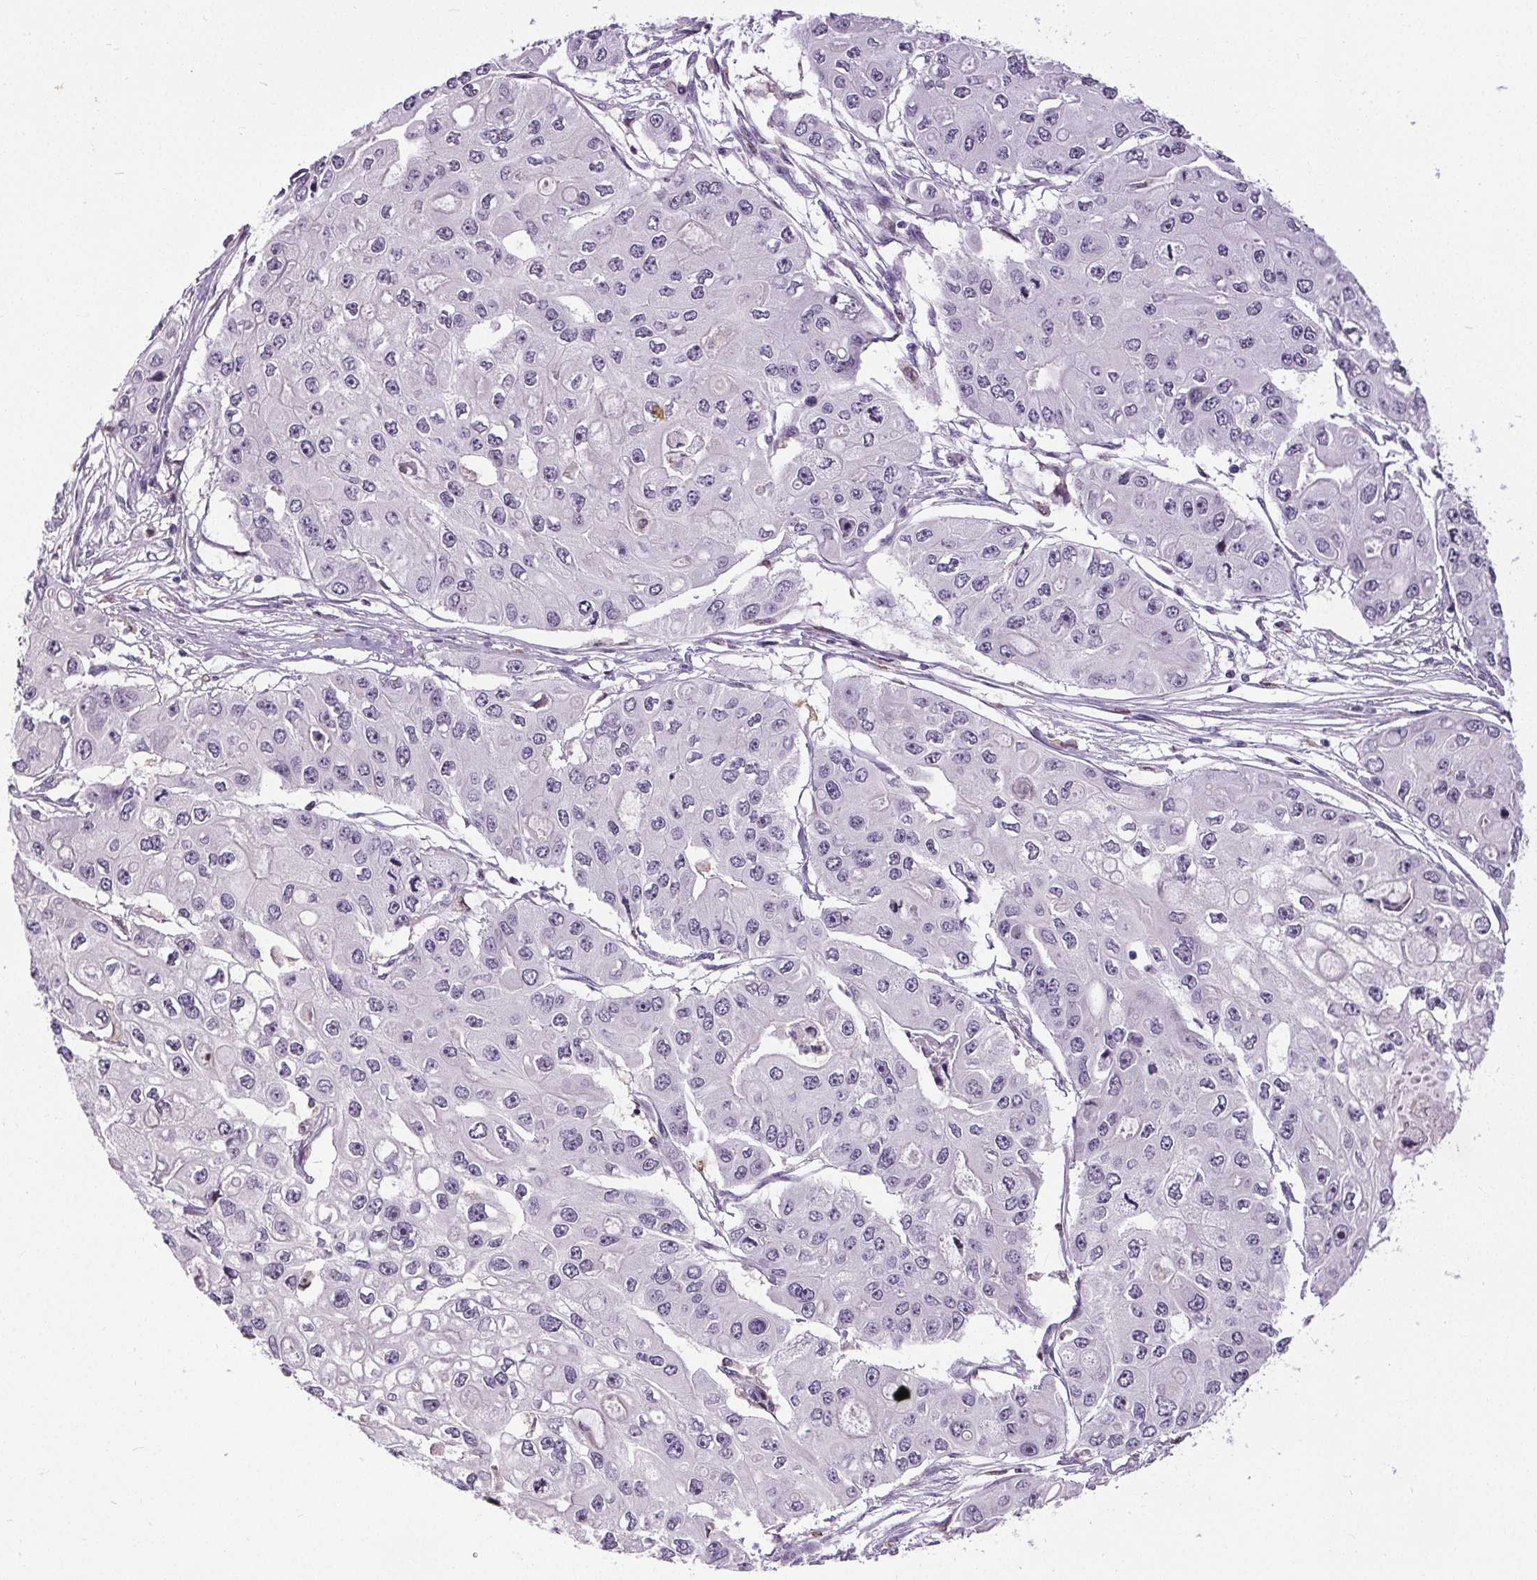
{"staining": {"intensity": "negative", "quantity": "none", "location": "none"}, "tissue": "ovarian cancer", "cell_type": "Tumor cells", "image_type": "cancer", "snomed": [{"axis": "morphology", "description": "Cystadenocarcinoma, serous, NOS"}, {"axis": "topography", "description": "Ovary"}], "caption": "This is an immunohistochemistry (IHC) image of human ovarian cancer (serous cystadenocarcinoma). There is no staining in tumor cells.", "gene": "TMEM240", "patient": {"sex": "female", "age": 56}}